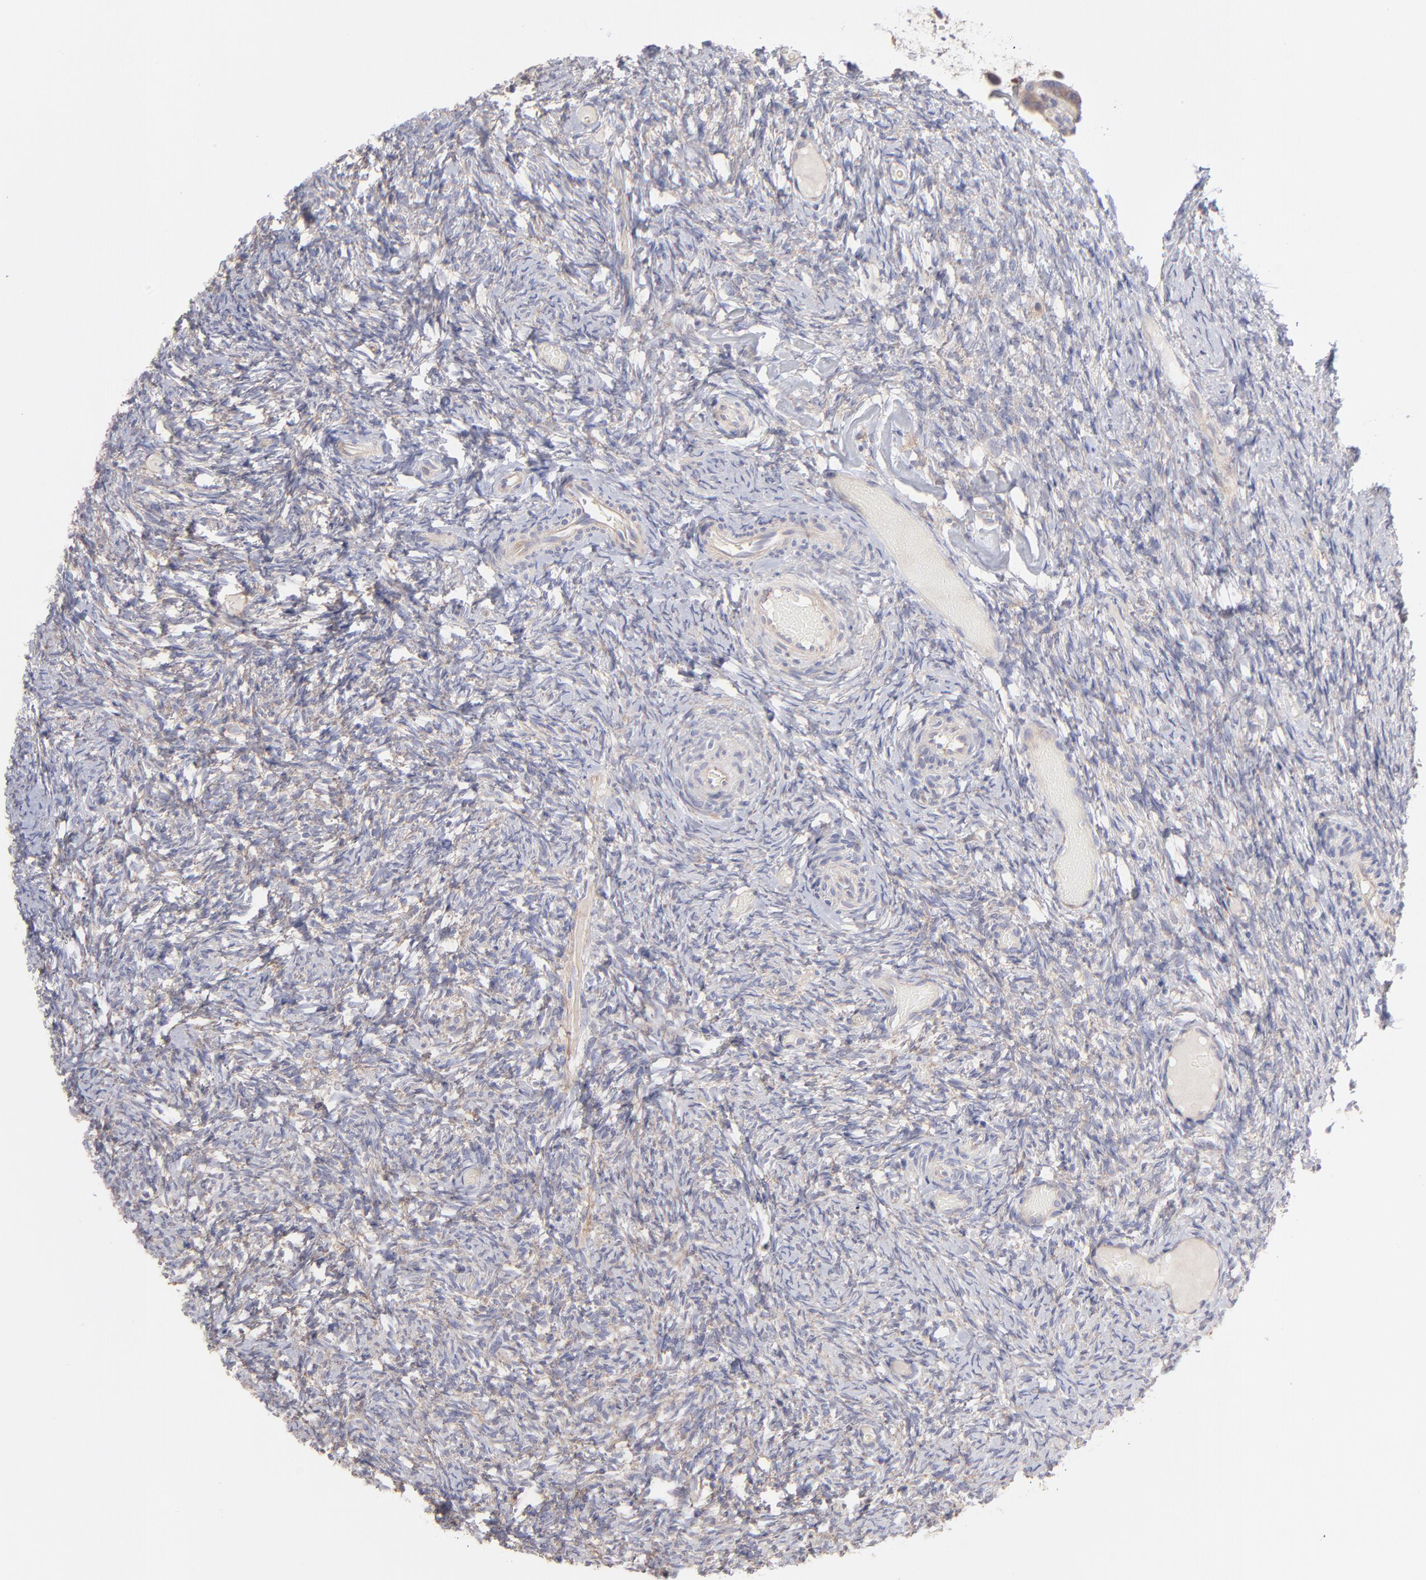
{"staining": {"intensity": "negative", "quantity": "none", "location": "none"}, "tissue": "ovary", "cell_type": "Ovarian stroma cells", "image_type": "normal", "snomed": [{"axis": "morphology", "description": "Normal tissue, NOS"}, {"axis": "topography", "description": "Ovary"}], "caption": "DAB (3,3'-diaminobenzidine) immunohistochemical staining of normal human ovary exhibits no significant expression in ovarian stroma cells. Brightfield microscopy of immunohistochemistry stained with DAB (3,3'-diaminobenzidine) (brown) and hematoxylin (blue), captured at high magnification.", "gene": "RPLP0", "patient": {"sex": "female", "age": 60}}